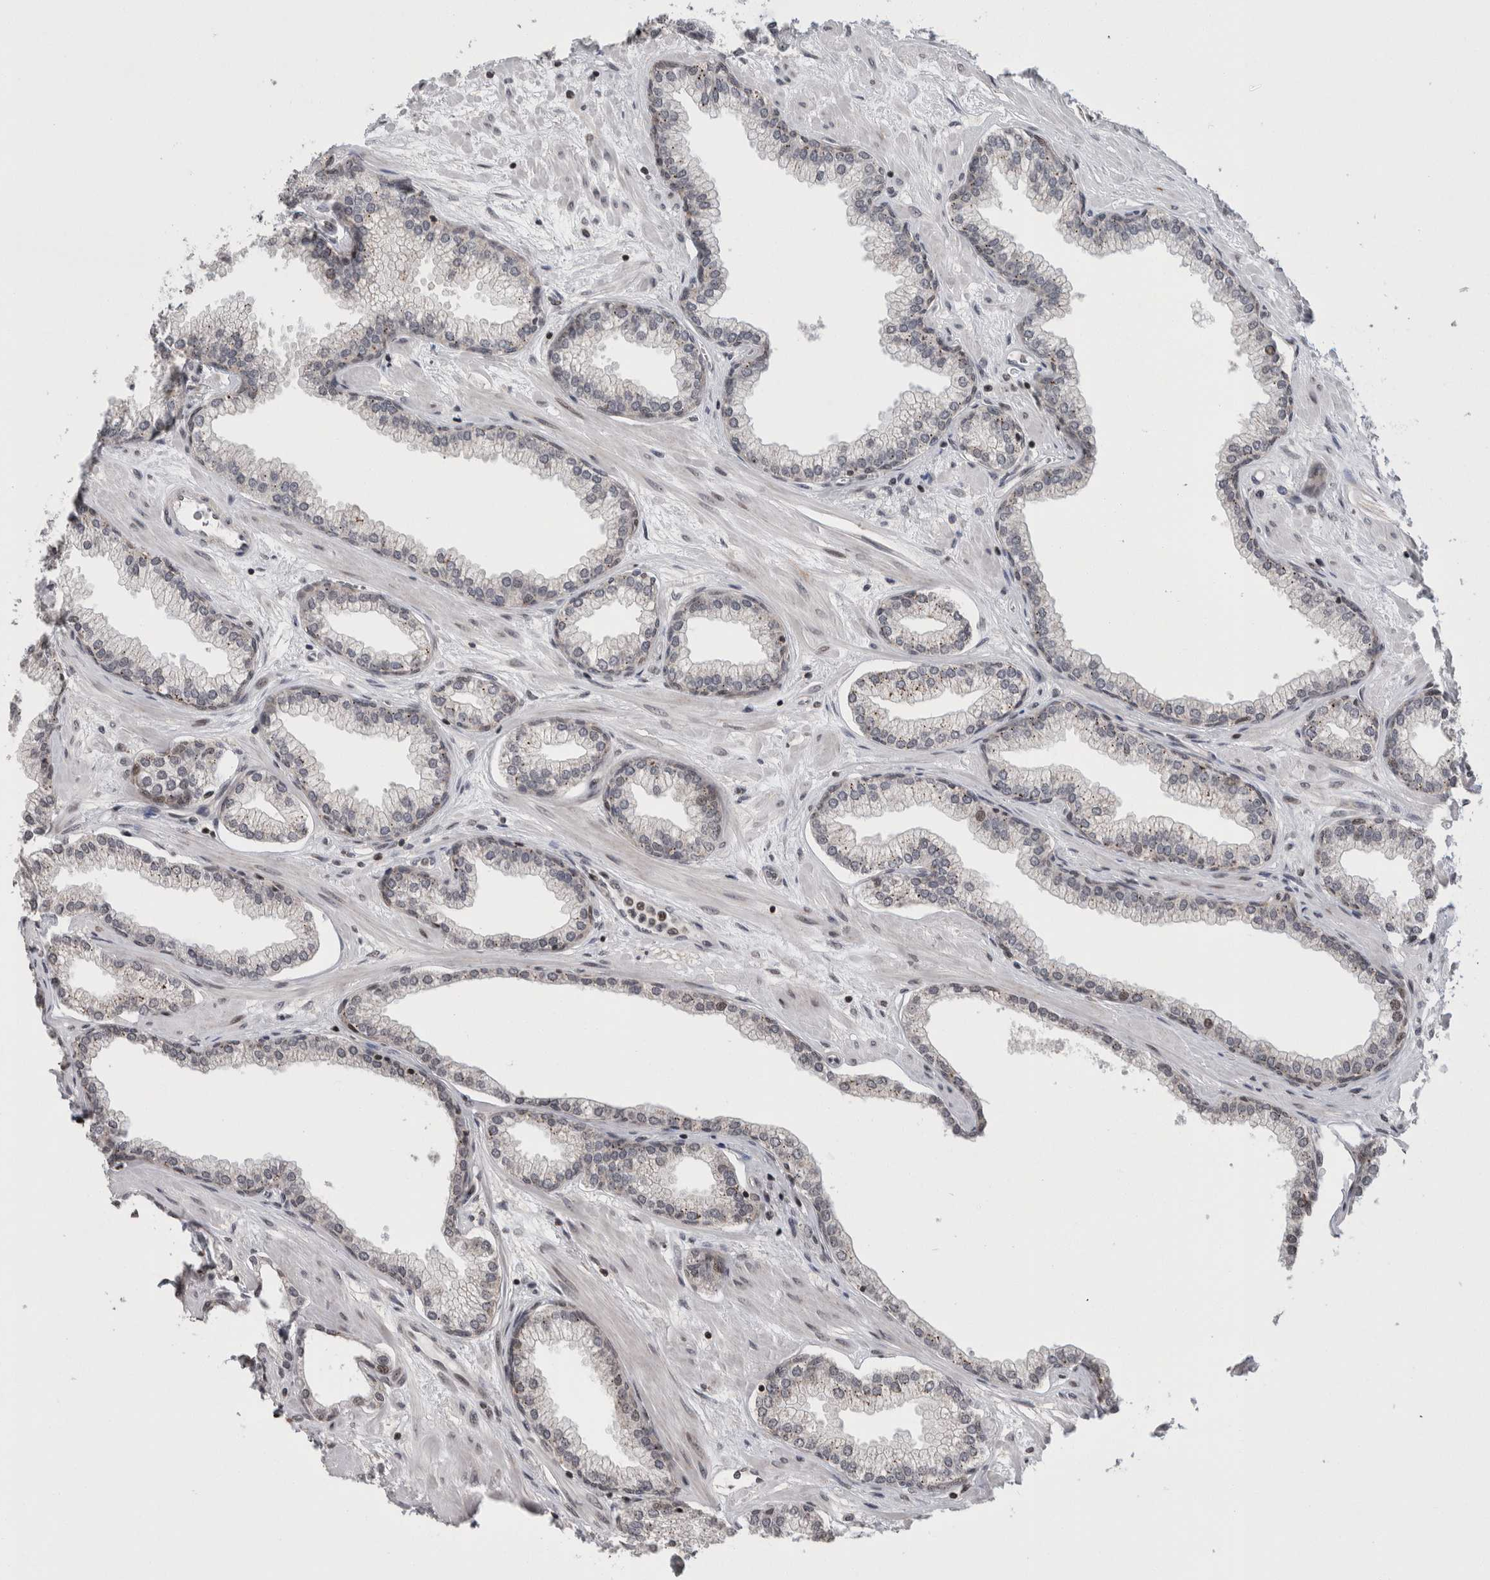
{"staining": {"intensity": "moderate", "quantity": "25%-75%", "location": "nuclear"}, "tissue": "prostate", "cell_type": "Glandular cells", "image_type": "normal", "snomed": [{"axis": "morphology", "description": "Normal tissue, NOS"}, {"axis": "morphology", "description": "Urothelial carcinoma, Low grade"}, {"axis": "topography", "description": "Urinary bladder"}, {"axis": "topography", "description": "Prostate"}], "caption": "The histopathology image displays immunohistochemical staining of benign prostate. There is moderate nuclear staining is identified in about 25%-75% of glandular cells.", "gene": "ZBTB11", "patient": {"sex": "male", "age": 60}}